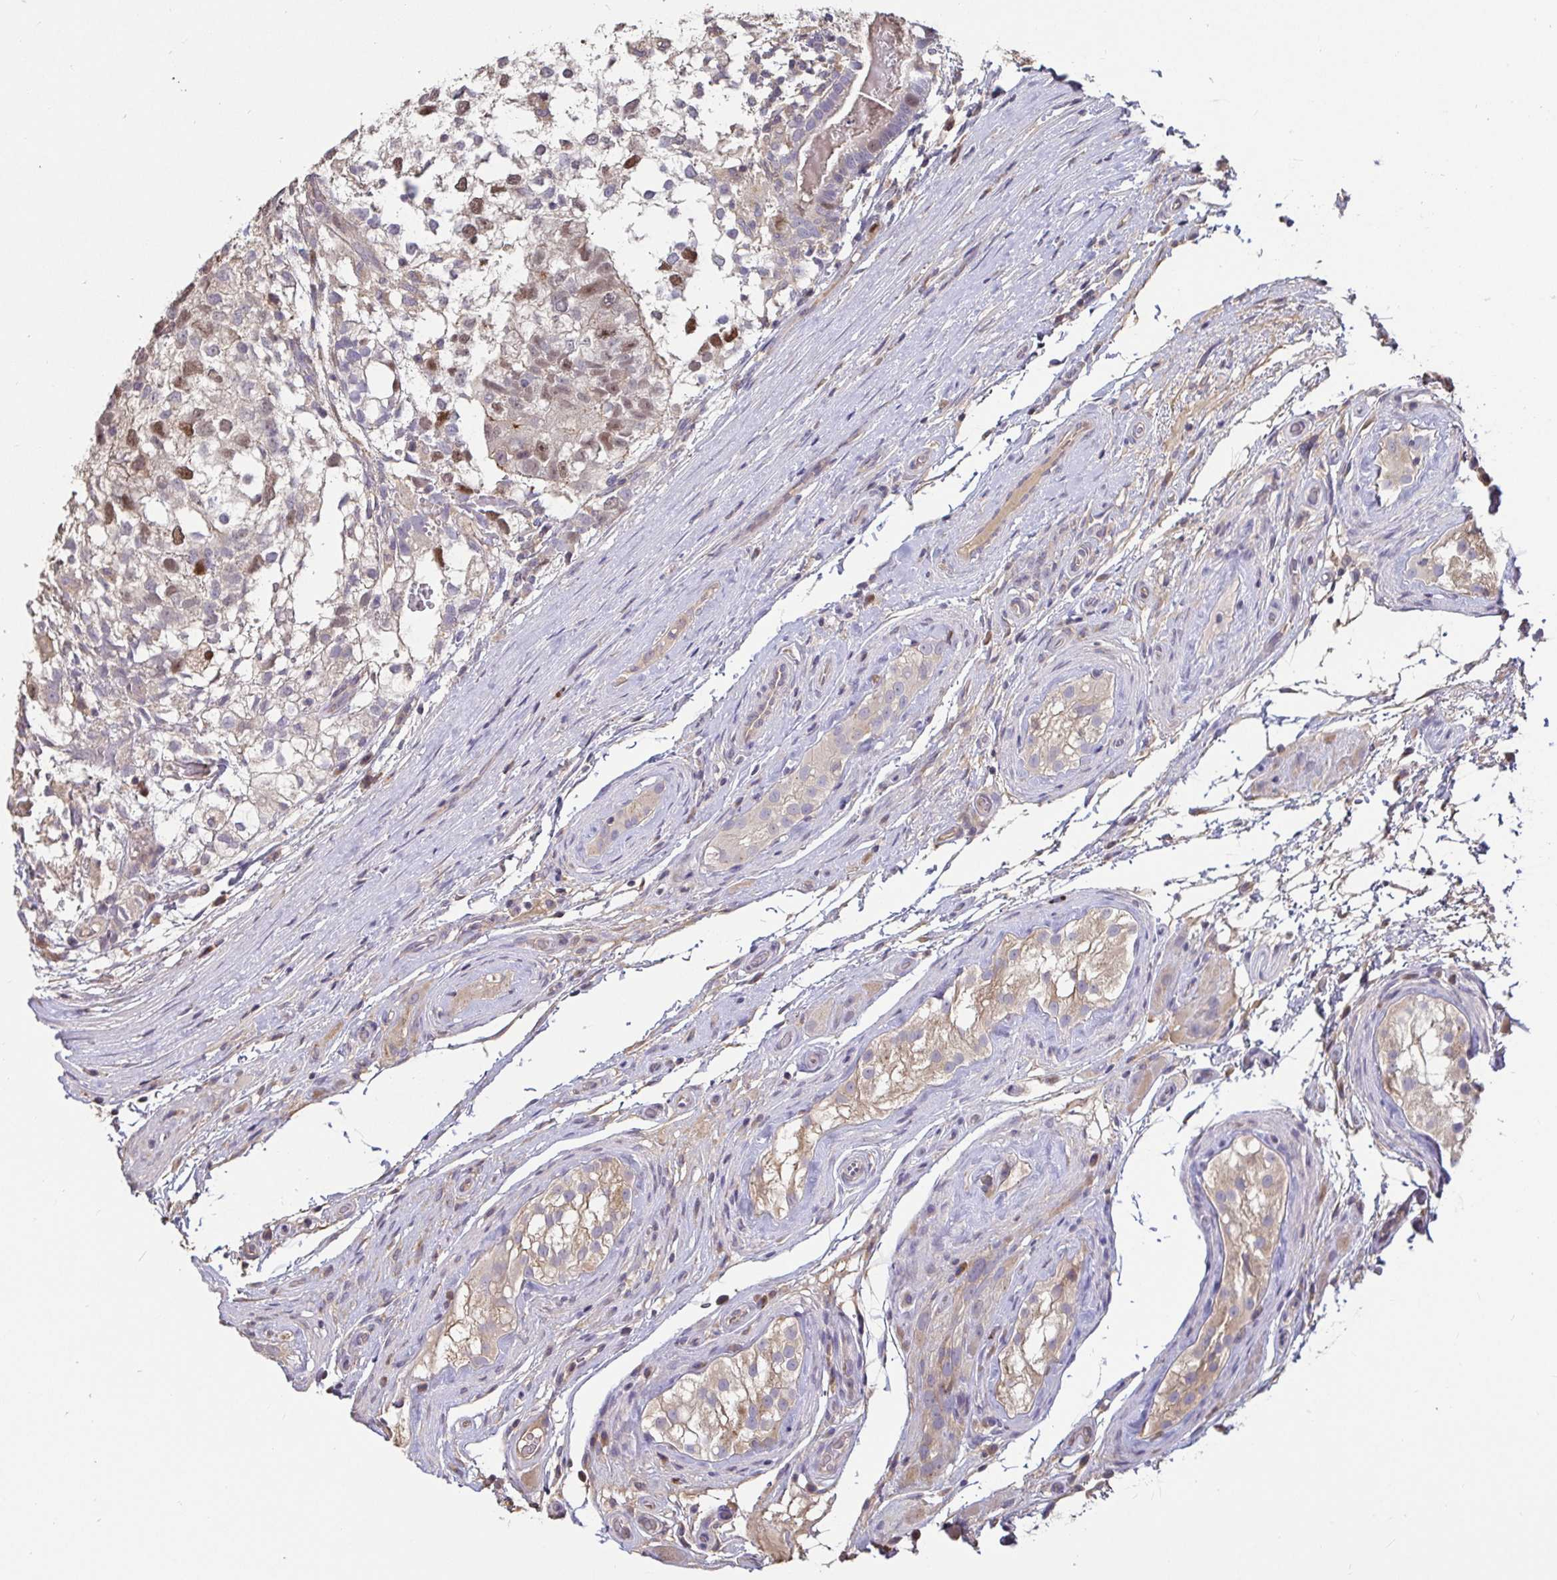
{"staining": {"intensity": "moderate", "quantity": "<25%", "location": "nuclear"}, "tissue": "testis cancer", "cell_type": "Tumor cells", "image_type": "cancer", "snomed": [{"axis": "morphology", "description": "Seminoma, NOS"}, {"axis": "morphology", "description": "Carcinoma, Embryonal, NOS"}, {"axis": "topography", "description": "Testis"}], "caption": "Protein expression analysis of testis embryonal carcinoma displays moderate nuclear staining in approximately <25% of tumor cells.", "gene": "ANLN", "patient": {"sex": "male", "age": 41}}